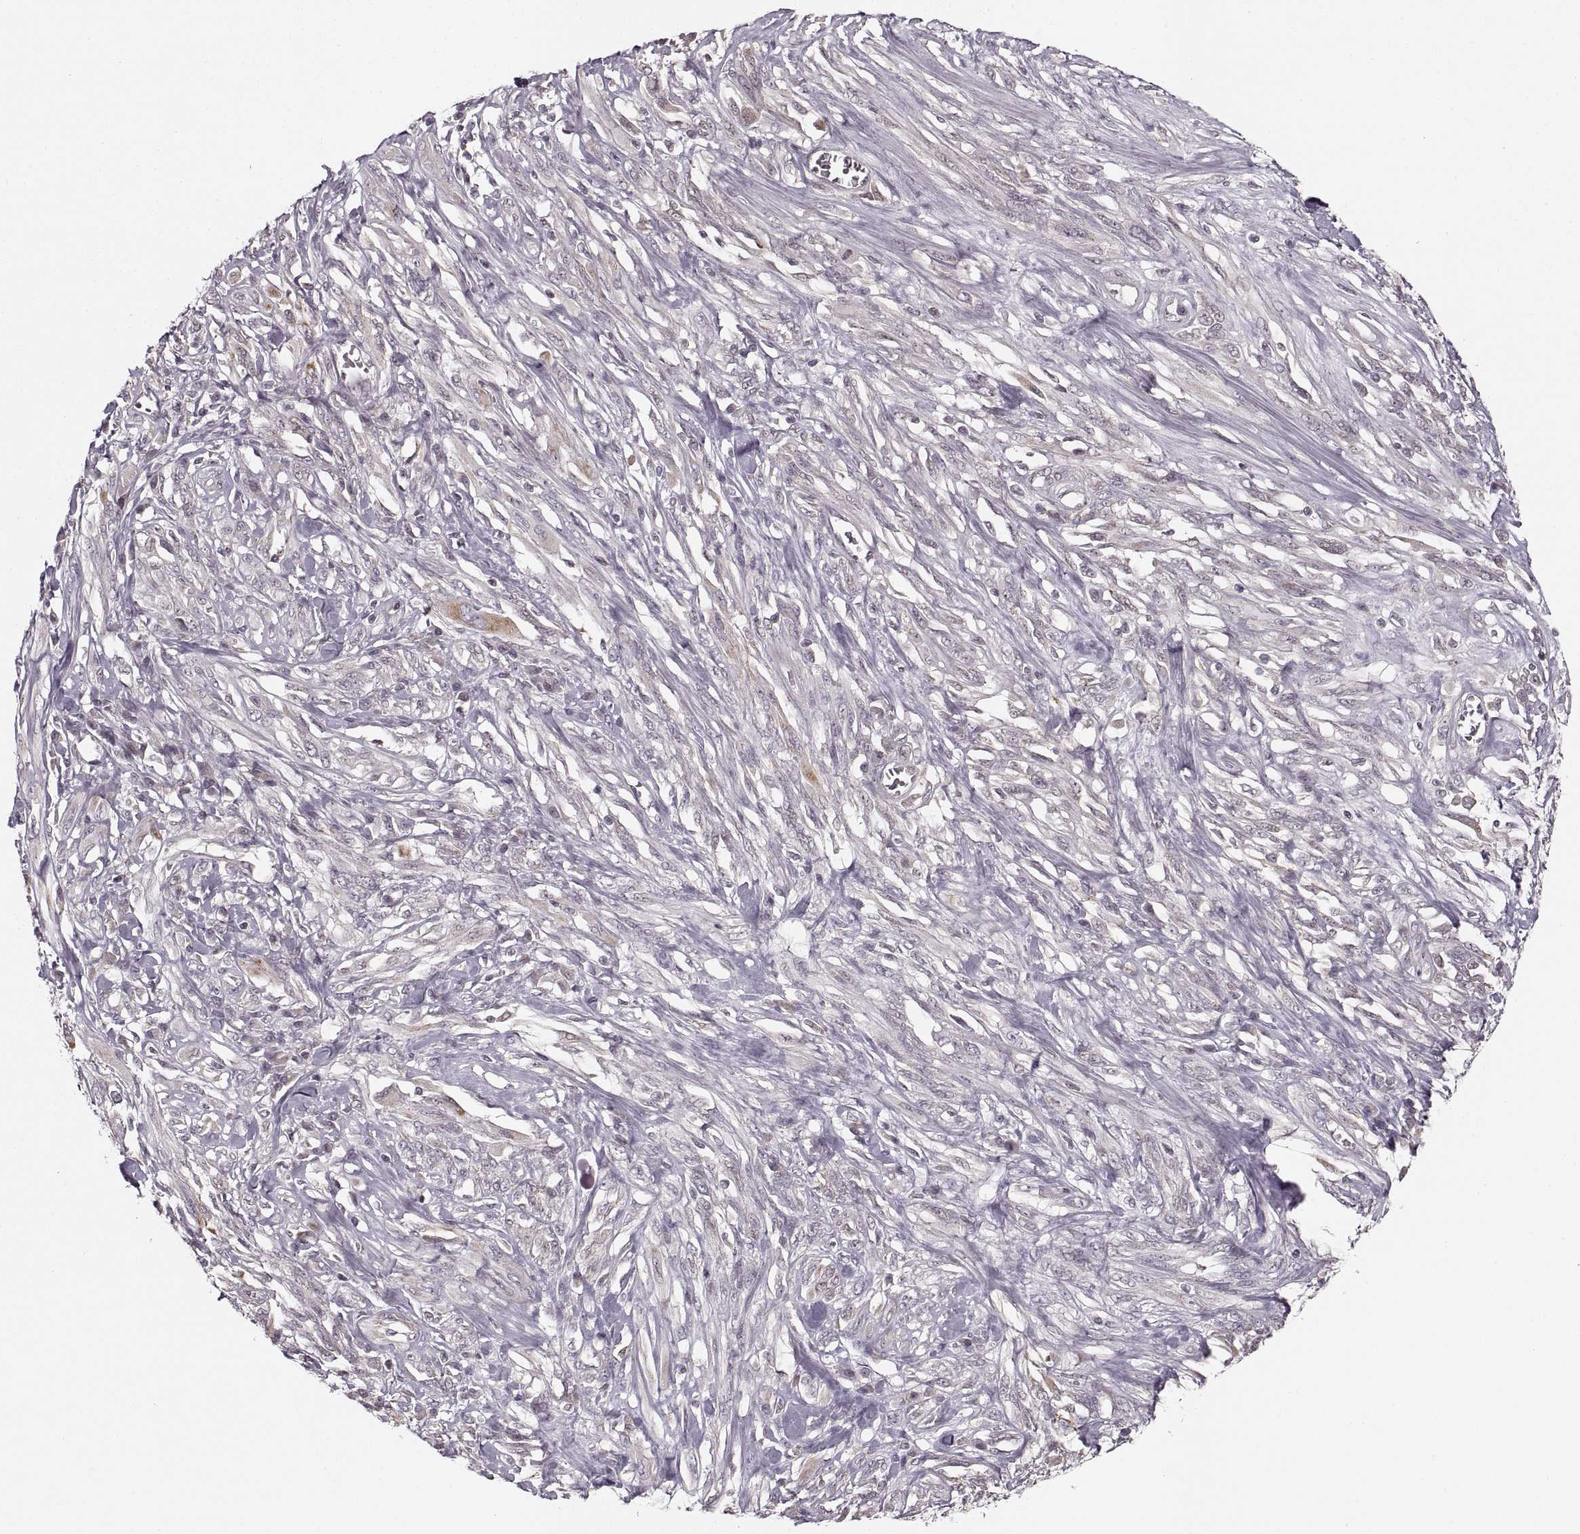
{"staining": {"intensity": "negative", "quantity": "none", "location": "none"}, "tissue": "melanoma", "cell_type": "Tumor cells", "image_type": "cancer", "snomed": [{"axis": "morphology", "description": "Malignant melanoma, NOS"}, {"axis": "topography", "description": "Skin"}], "caption": "This image is of malignant melanoma stained with IHC to label a protein in brown with the nuclei are counter-stained blue. There is no staining in tumor cells.", "gene": "ASIC3", "patient": {"sex": "female", "age": 91}}